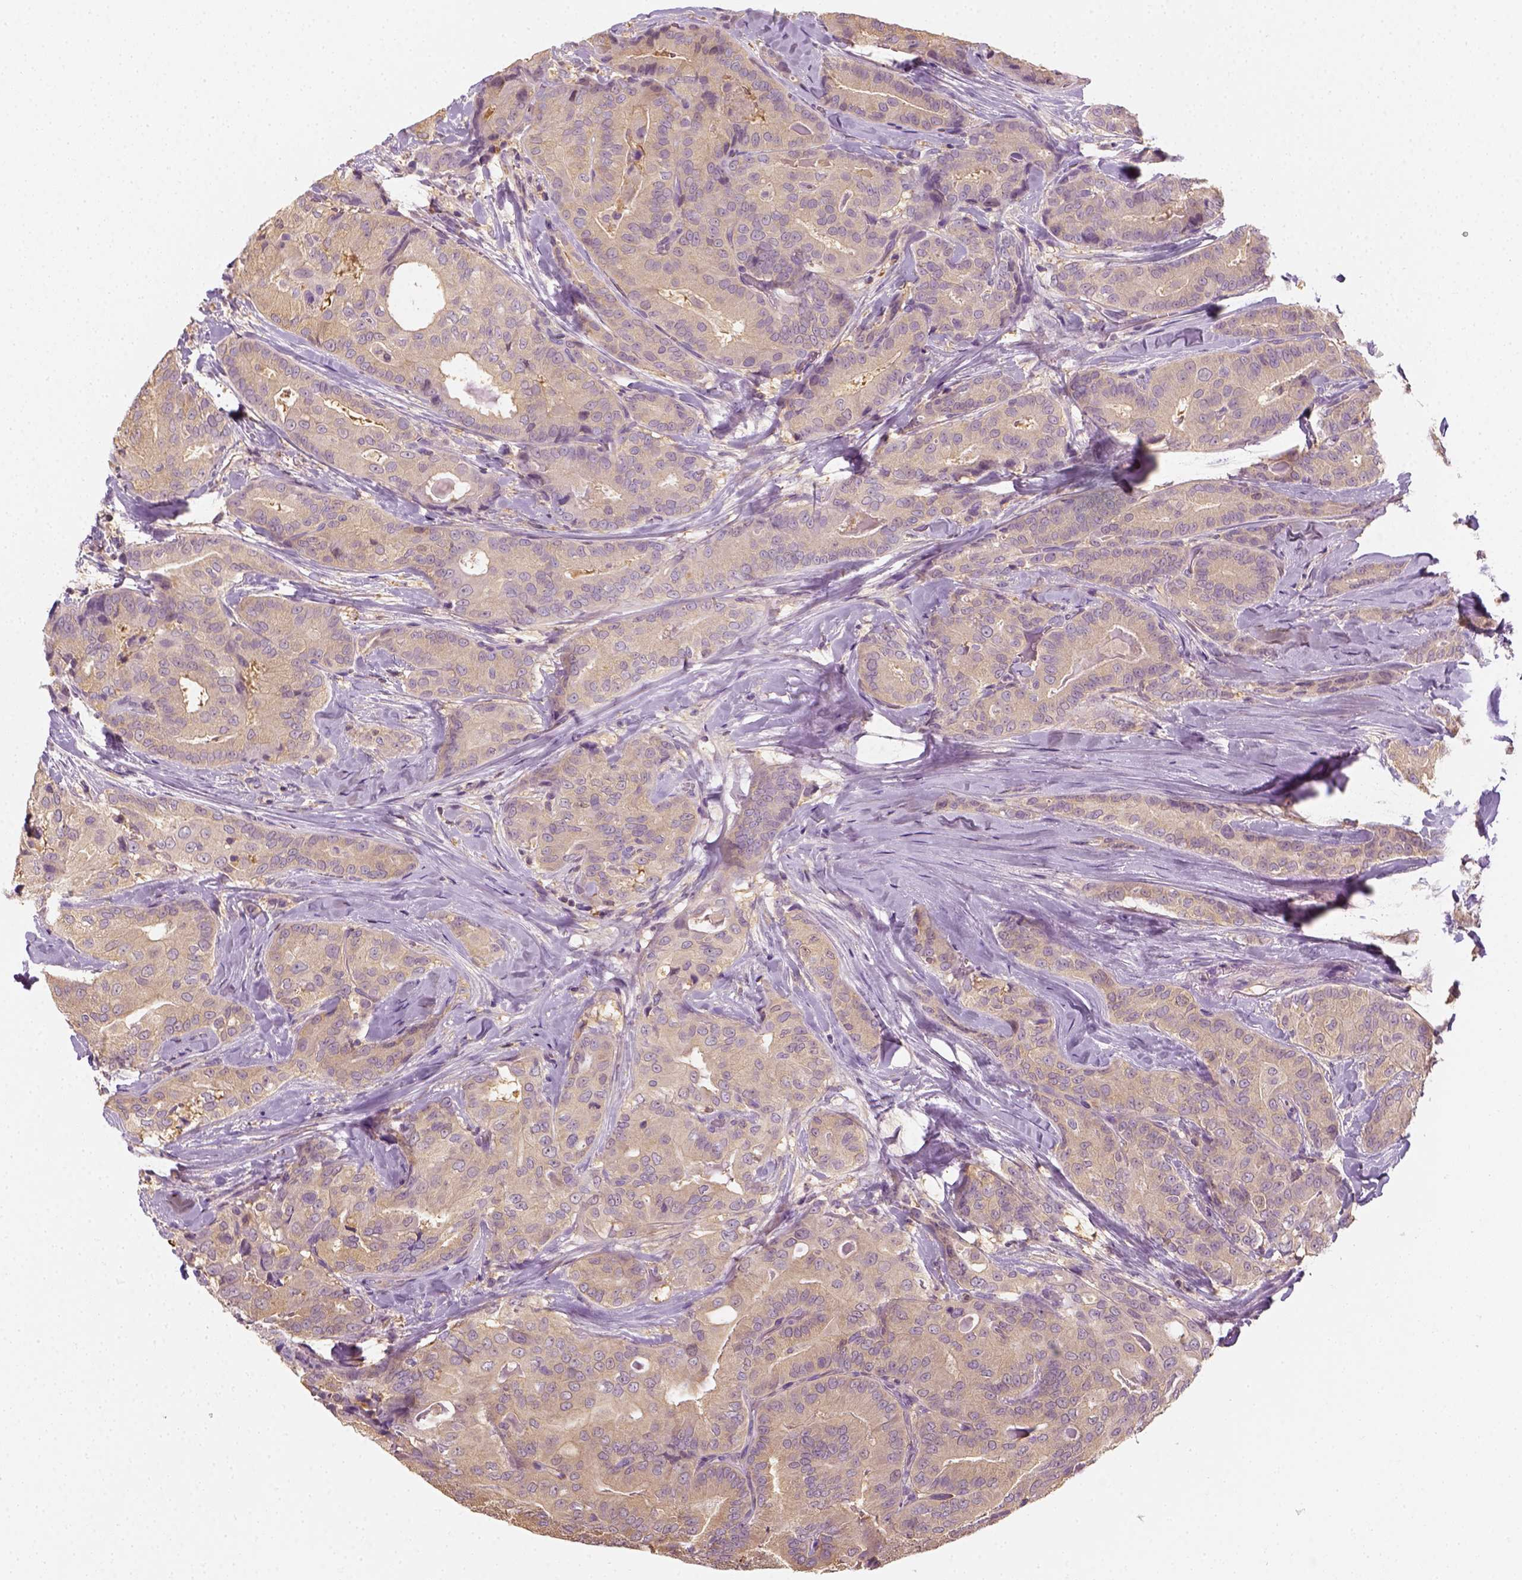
{"staining": {"intensity": "weak", "quantity": ">75%", "location": "cytoplasmic/membranous"}, "tissue": "thyroid cancer", "cell_type": "Tumor cells", "image_type": "cancer", "snomed": [{"axis": "morphology", "description": "Papillary adenocarcinoma, NOS"}, {"axis": "topography", "description": "Thyroid gland"}], "caption": "Immunohistochemistry (DAB) staining of thyroid papillary adenocarcinoma displays weak cytoplasmic/membranous protein staining in approximately >75% of tumor cells. Using DAB (brown) and hematoxylin (blue) stains, captured at high magnification using brightfield microscopy.", "gene": "EPHB1", "patient": {"sex": "male", "age": 61}}